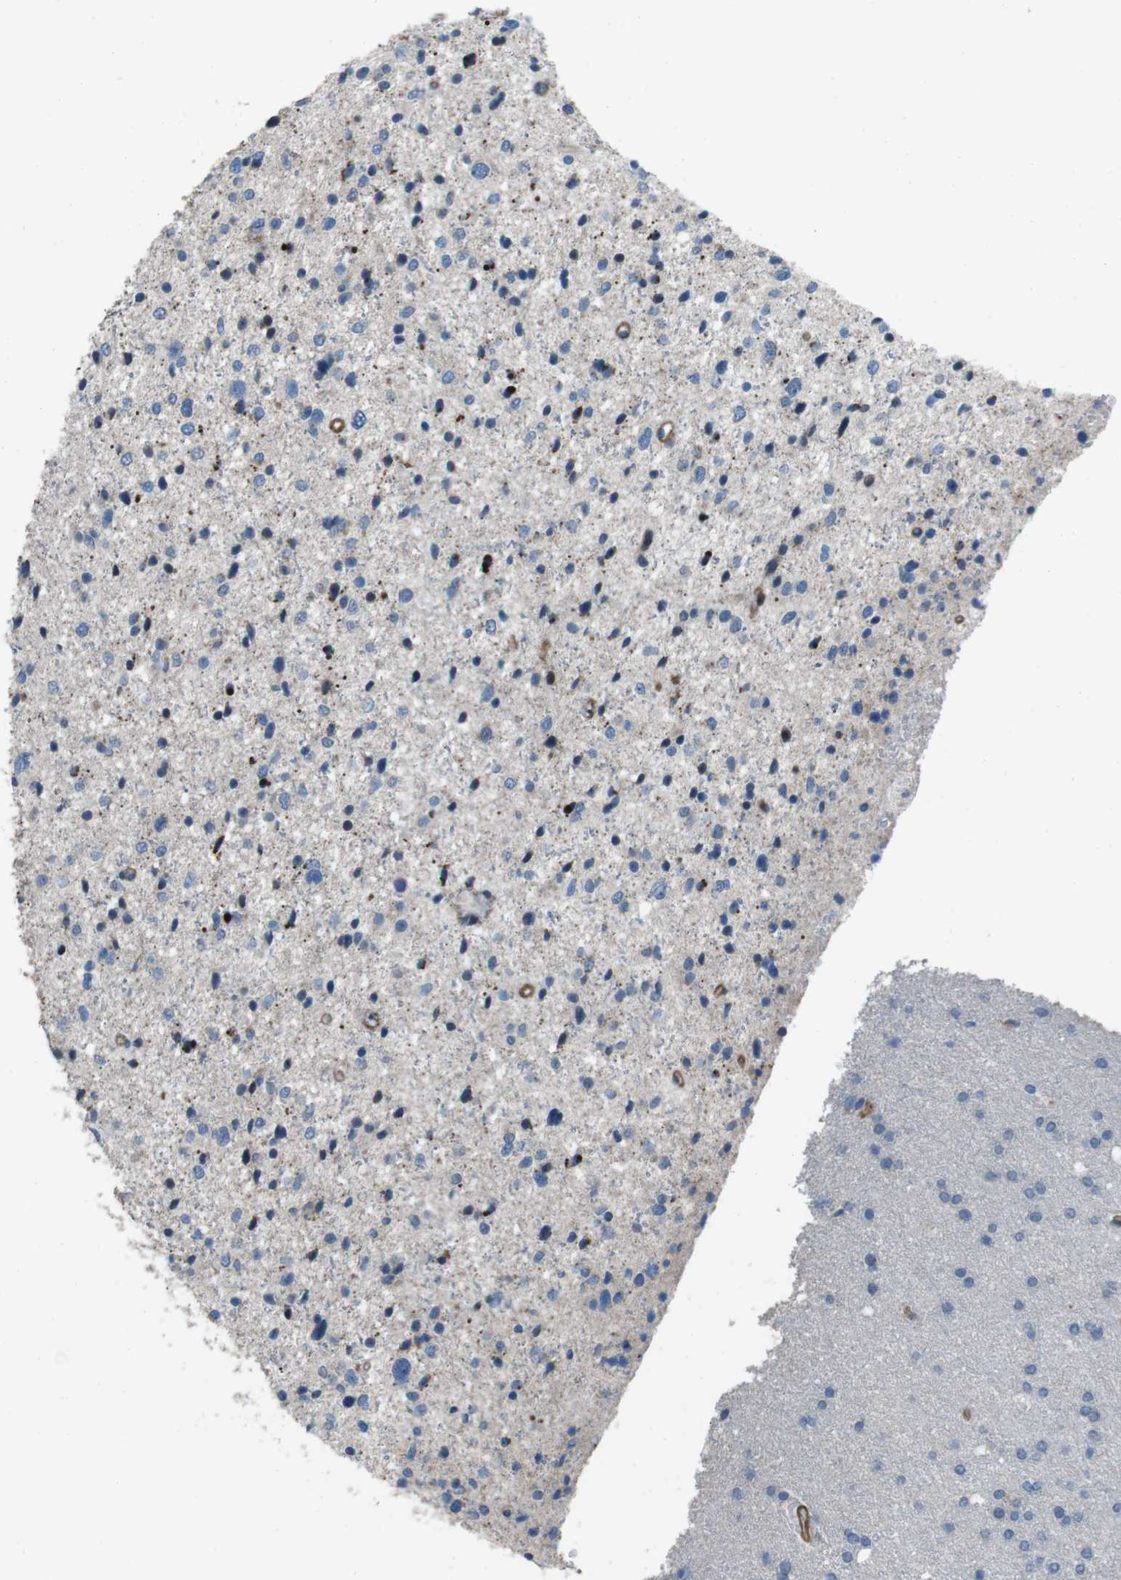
{"staining": {"intensity": "weak", "quantity": "<25%", "location": "cytoplasmic/membranous"}, "tissue": "glioma", "cell_type": "Tumor cells", "image_type": "cancer", "snomed": [{"axis": "morphology", "description": "Glioma, malignant, Low grade"}, {"axis": "topography", "description": "Brain"}], "caption": "Tumor cells are negative for brown protein staining in low-grade glioma (malignant).", "gene": "FAM174B", "patient": {"sex": "female", "age": 37}}